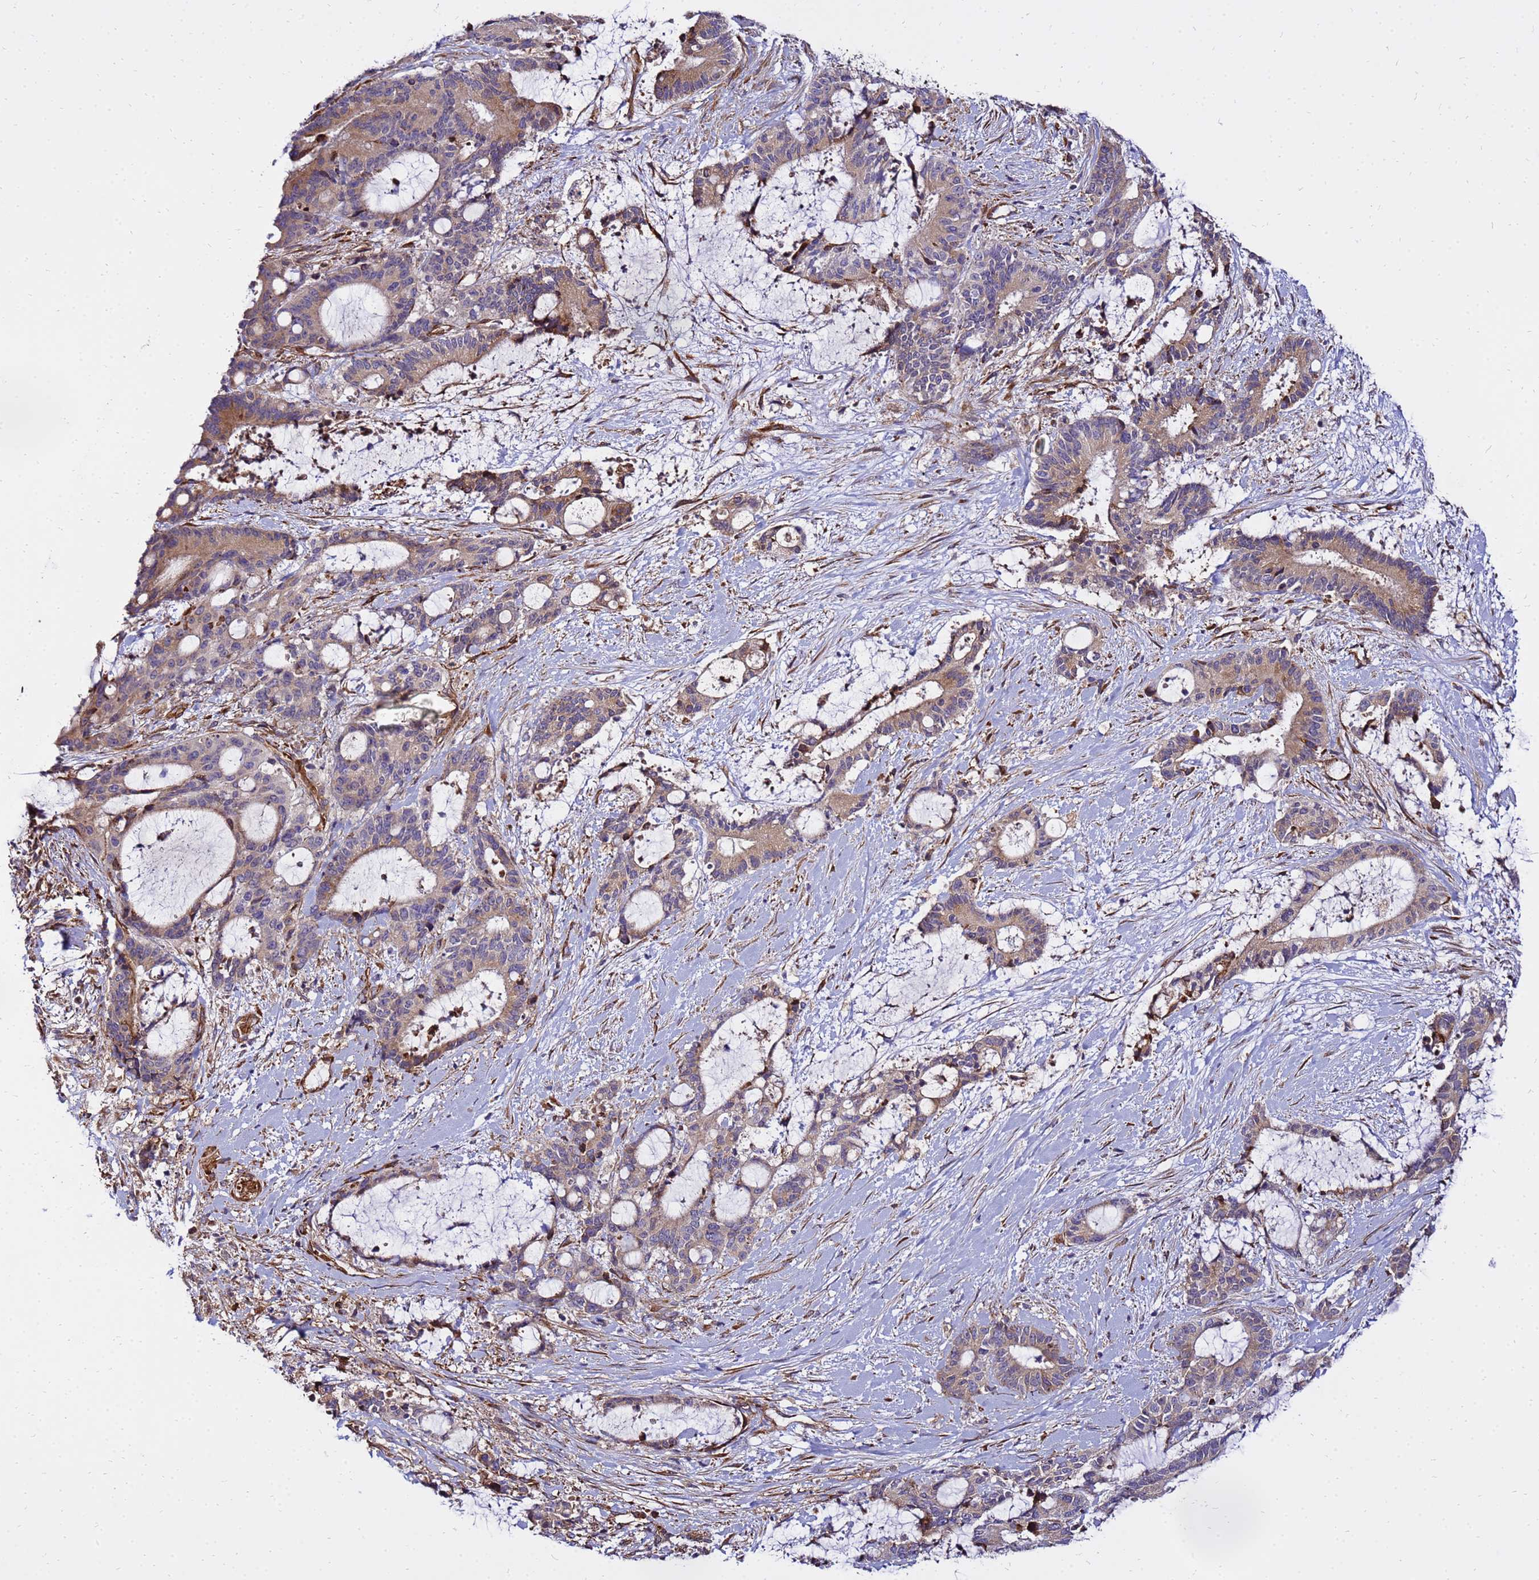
{"staining": {"intensity": "moderate", "quantity": ">75%", "location": "cytoplasmic/membranous"}, "tissue": "liver cancer", "cell_type": "Tumor cells", "image_type": "cancer", "snomed": [{"axis": "morphology", "description": "Normal tissue, NOS"}, {"axis": "morphology", "description": "Cholangiocarcinoma"}, {"axis": "topography", "description": "Liver"}, {"axis": "topography", "description": "Peripheral nerve tissue"}], "caption": "A histopathology image of liver cancer stained for a protein demonstrates moderate cytoplasmic/membranous brown staining in tumor cells.", "gene": "WWC2", "patient": {"sex": "female", "age": 73}}